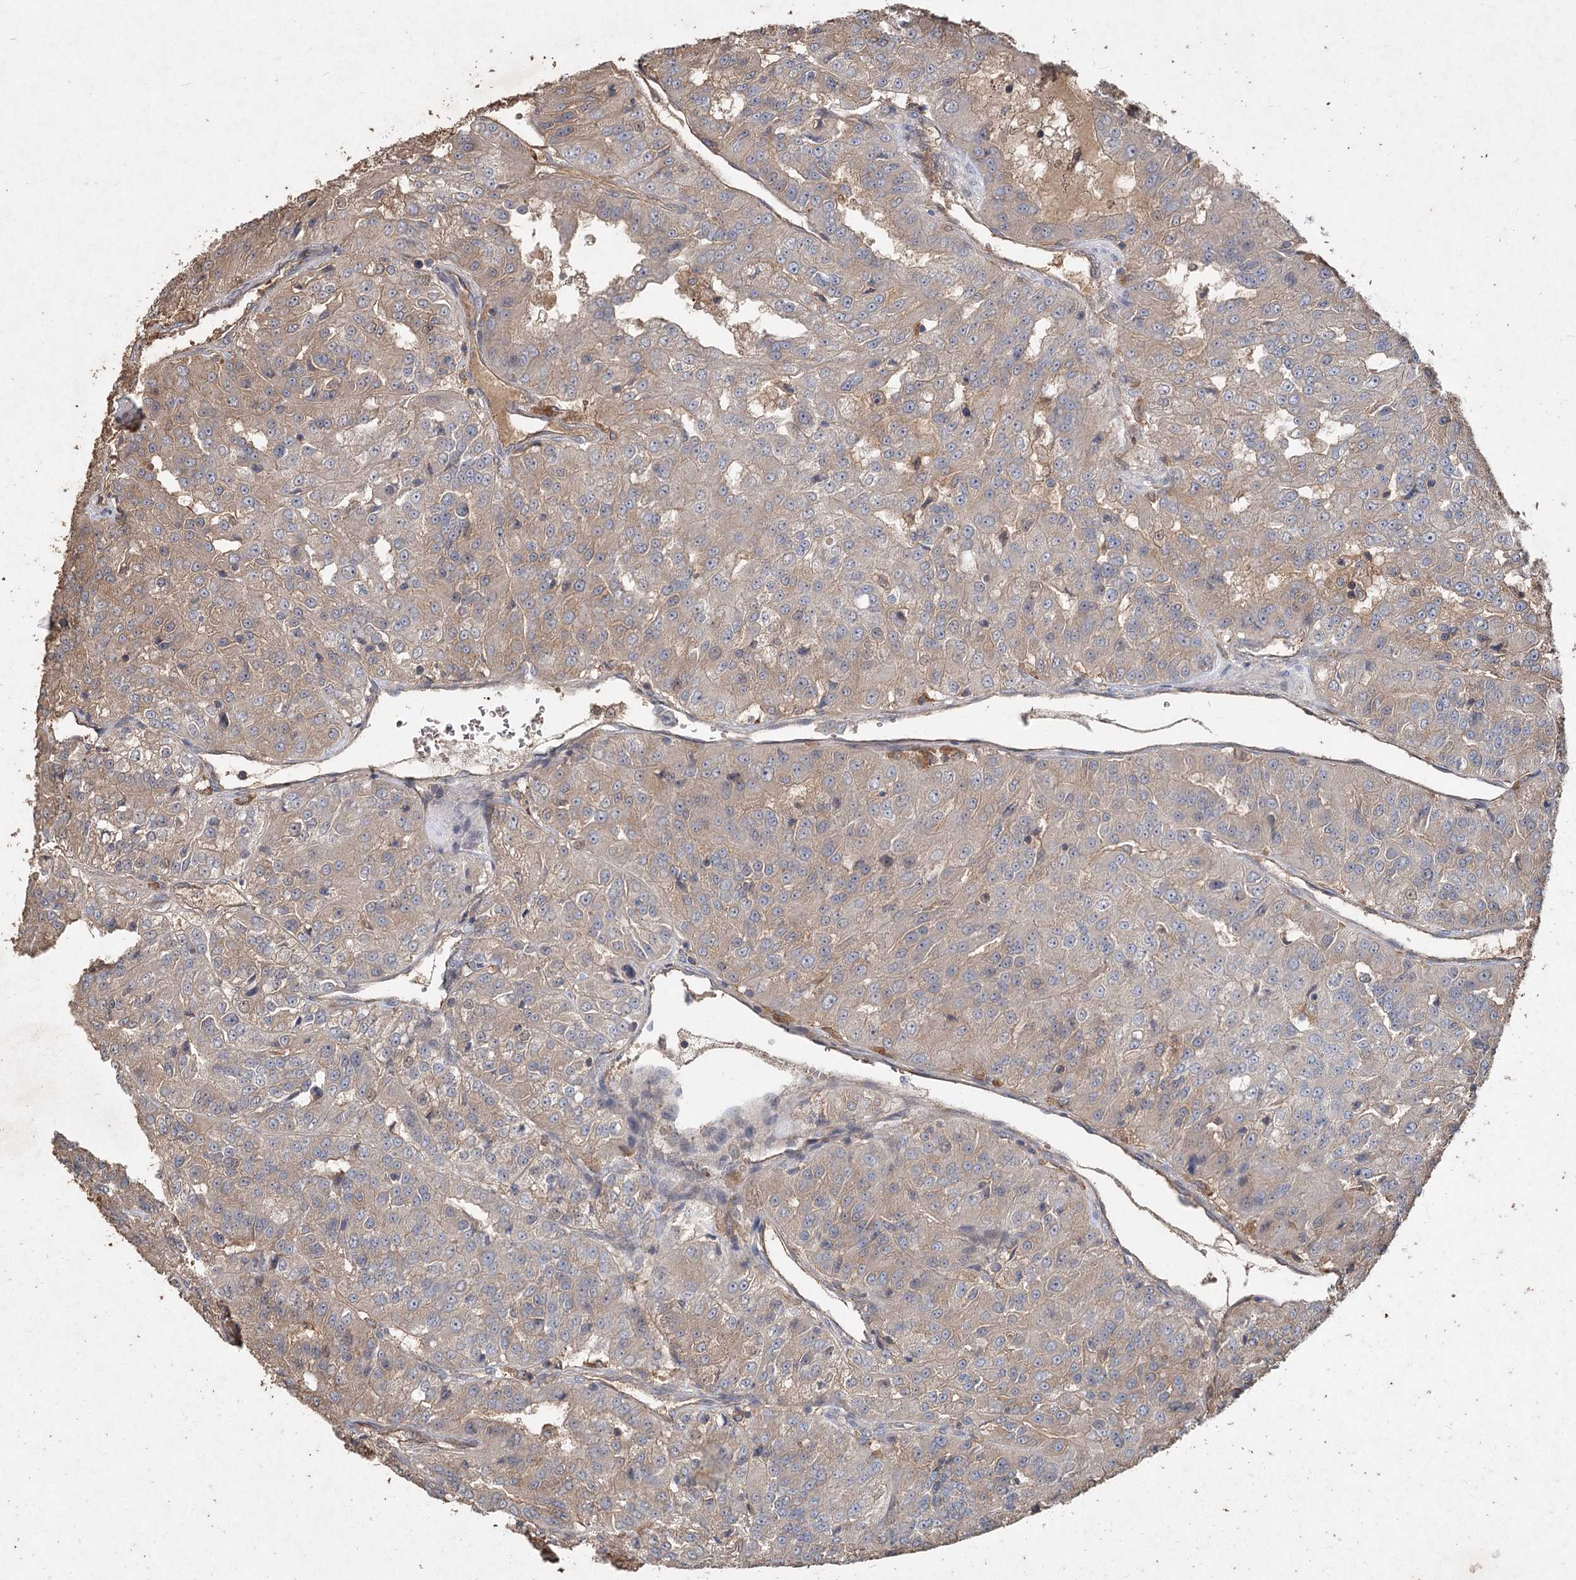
{"staining": {"intensity": "weak", "quantity": "<25%", "location": "cytoplasmic/membranous"}, "tissue": "renal cancer", "cell_type": "Tumor cells", "image_type": "cancer", "snomed": [{"axis": "morphology", "description": "Adenocarcinoma, NOS"}, {"axis": "topography", "description": "Kidney"}], "caption": "Tumor cells are negative for protein expression in human renal cancer. (Immunohistochemistry, brightfield microscopy, high magnification).", "gene": "FBXO7", "patient": {"sex": "female", "age": 63}}